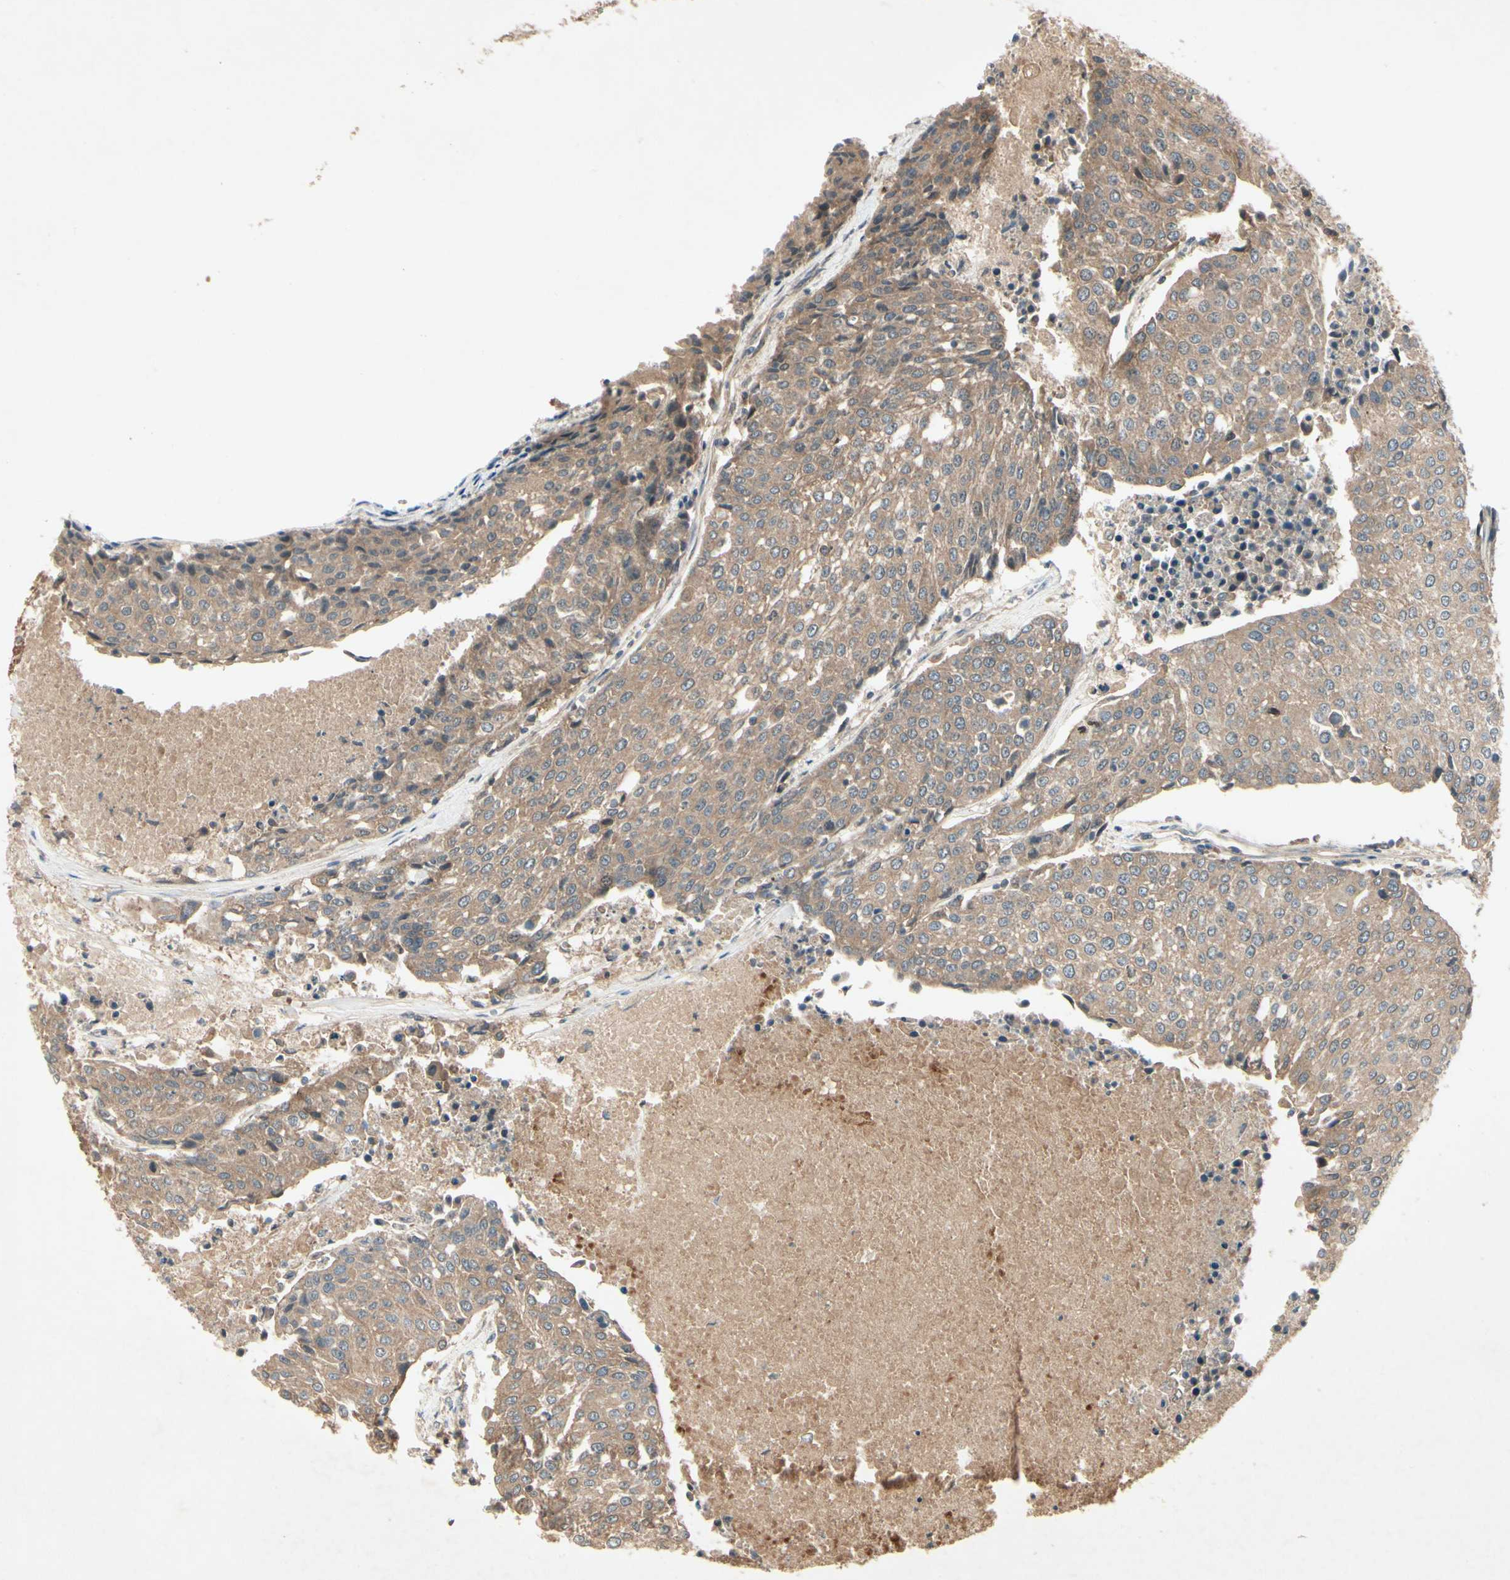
{"staining": {"intensity": "moderate", "quantity": ">75%", "location": "cytoplasmic/membranous"}, "tissue": "urothelial cancer", "cell_type": "Tumor cells", "image_type": "cancer", "snomed": [{"axis": "morphology", "description": "Urothelial carcinoma, High grade"}, {"axis": "topography", "description": "Urinary bladder"}], "caption": "A micrograph of high-grade urothelial carcinoma stained for a protein displays moderate cytoplasmic/membranous brown staining in tumor cells. The staining was performed using DAB to visualize the protein expression in brown, while the nuclei were stained in blue with hematoxylin (Magnification: 20x).", "gene": "RNF14", "patient": {"sex": "female", "age": 85}}